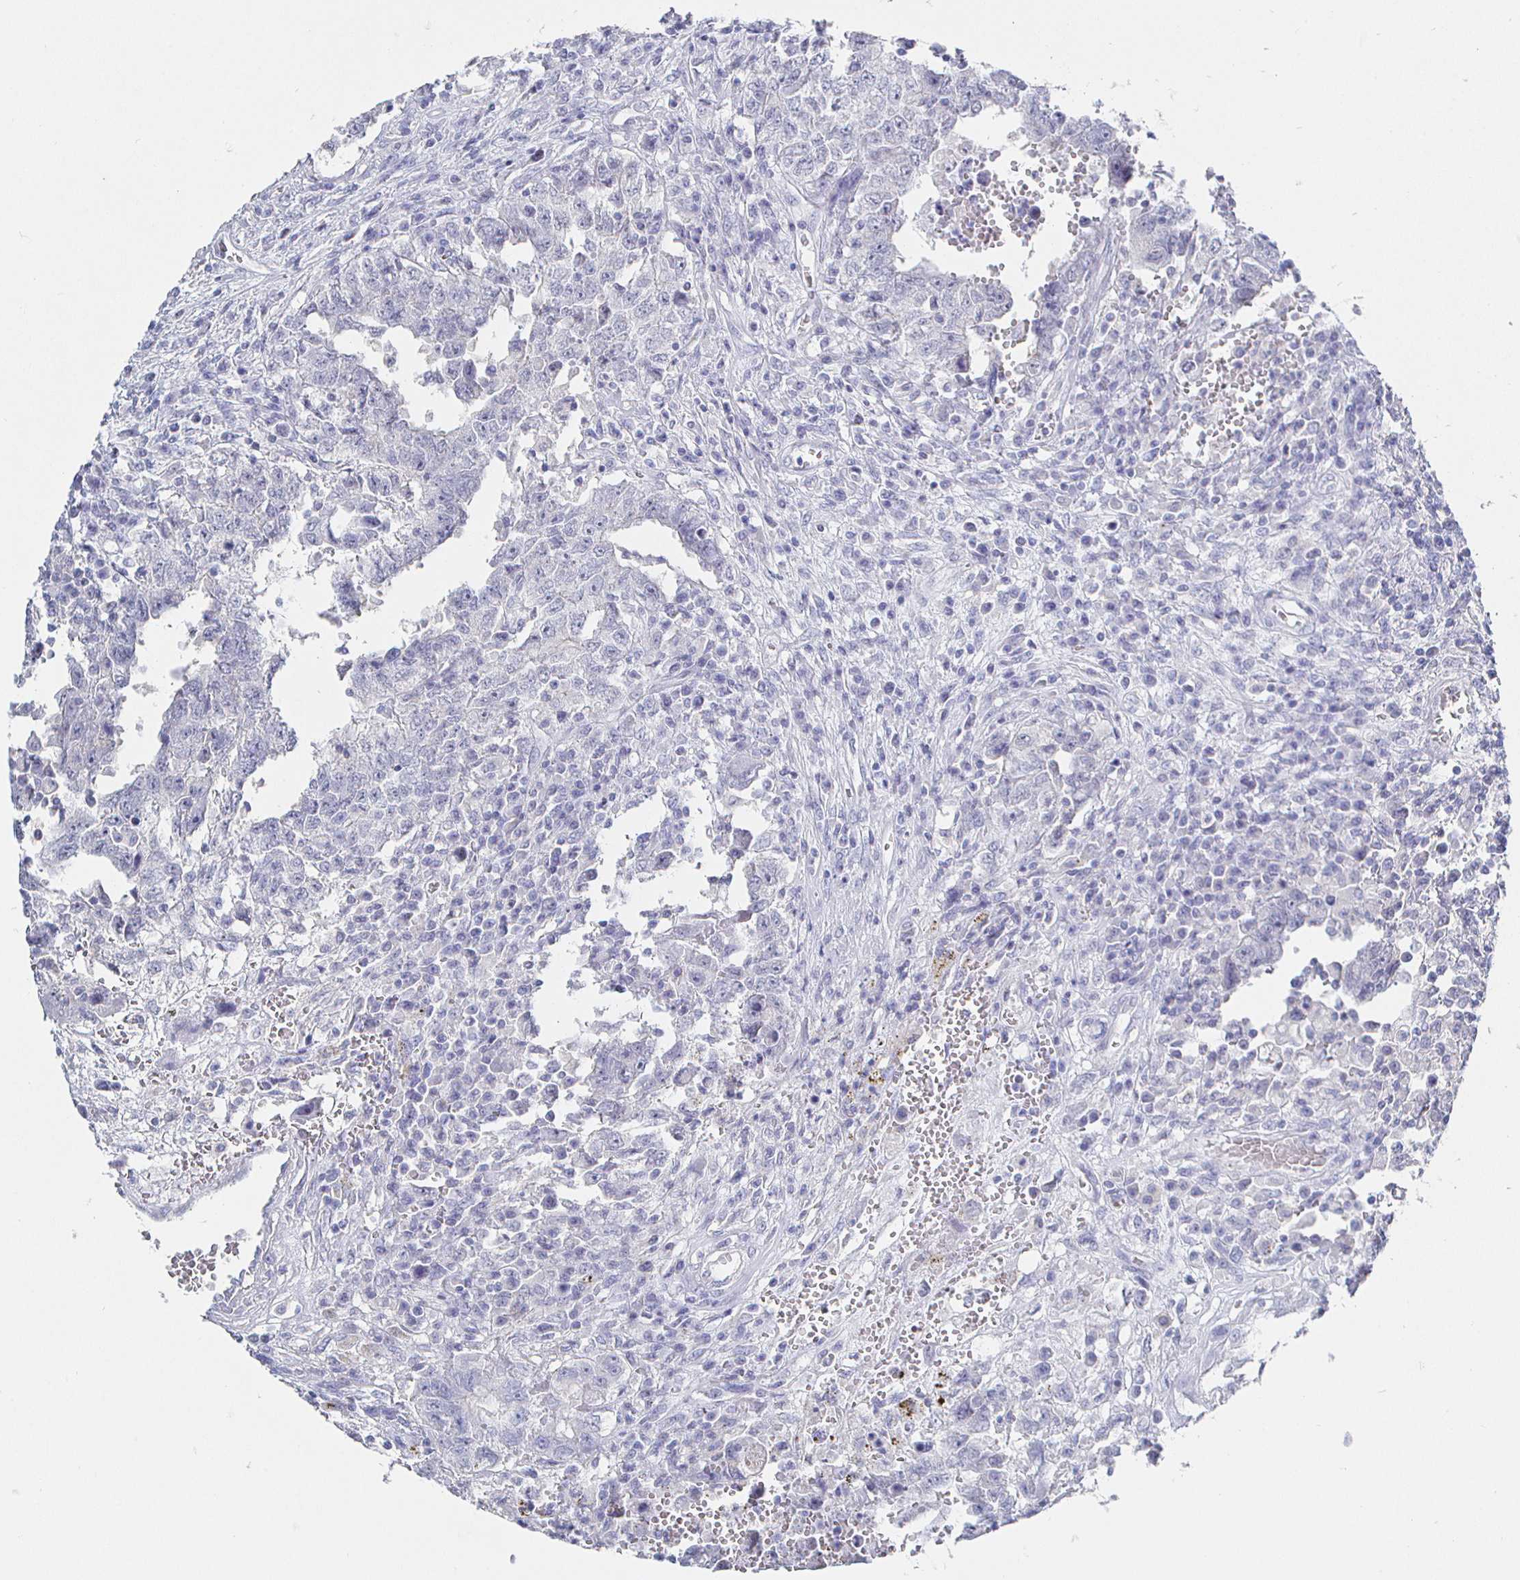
{"staining": {"intensity": "negative", "quantity": "none", "location": "none"}, "tissue": "testis cancer", "cell_type": "Tumor cells", "image_type": "cancer", "snomed": [{"axis": "morphology", "description": "Carcinoma, Embryonal, NOS"}, {"axis": "topography", "description": "Testis"}], "caption": "IHC image of embryonal carcinoma (testis) stained for a protein (brown), which demonstrates no expression in tumor cells. (DAB (3,3'-diaminobenzidine) immunohistochemistry with hematoxylin counter stain).", "gene": "LRRC23", "patient": {"sex": "male", "age": 26}}